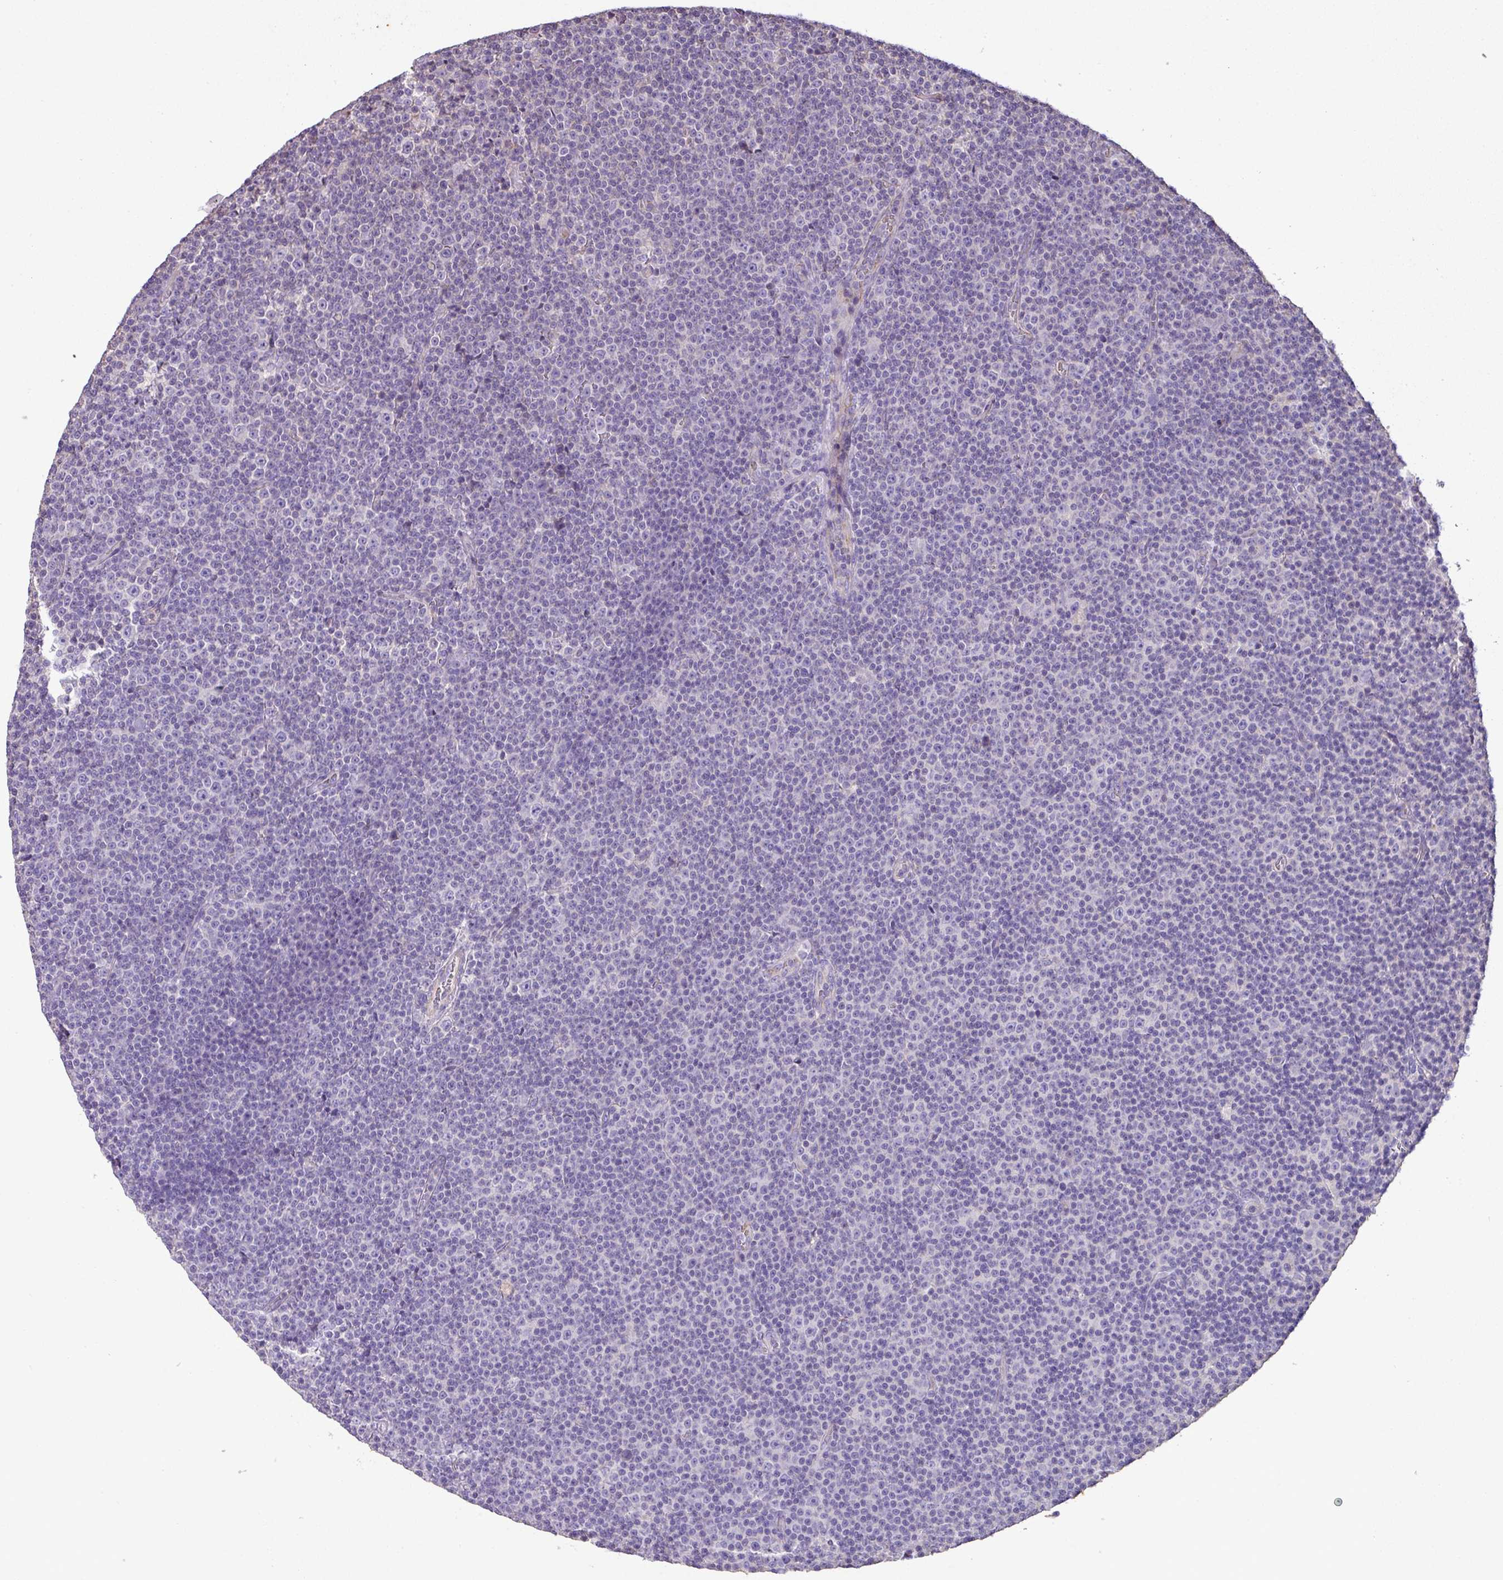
{"staining": {"intensity": "negative", "quantity": "none", "location": "none"}, "tissue": "lymphoma", "cell_type": "Tumor cells", "image_type": "cancer", "snomed": [{"axis": "morphology", "description": "Malignant lymphoma, non-Hodgkin's type, Low grade"}, {"axis": "topography", "description": "Lymph node"}], "caption": "The photomicrograph exhibits no staining of tumor cells in malignant lymphoma, non-Hodgkin's type (low-grade).", "gene": "AGR3", "patient": {"sex": "female", "age": 67}}